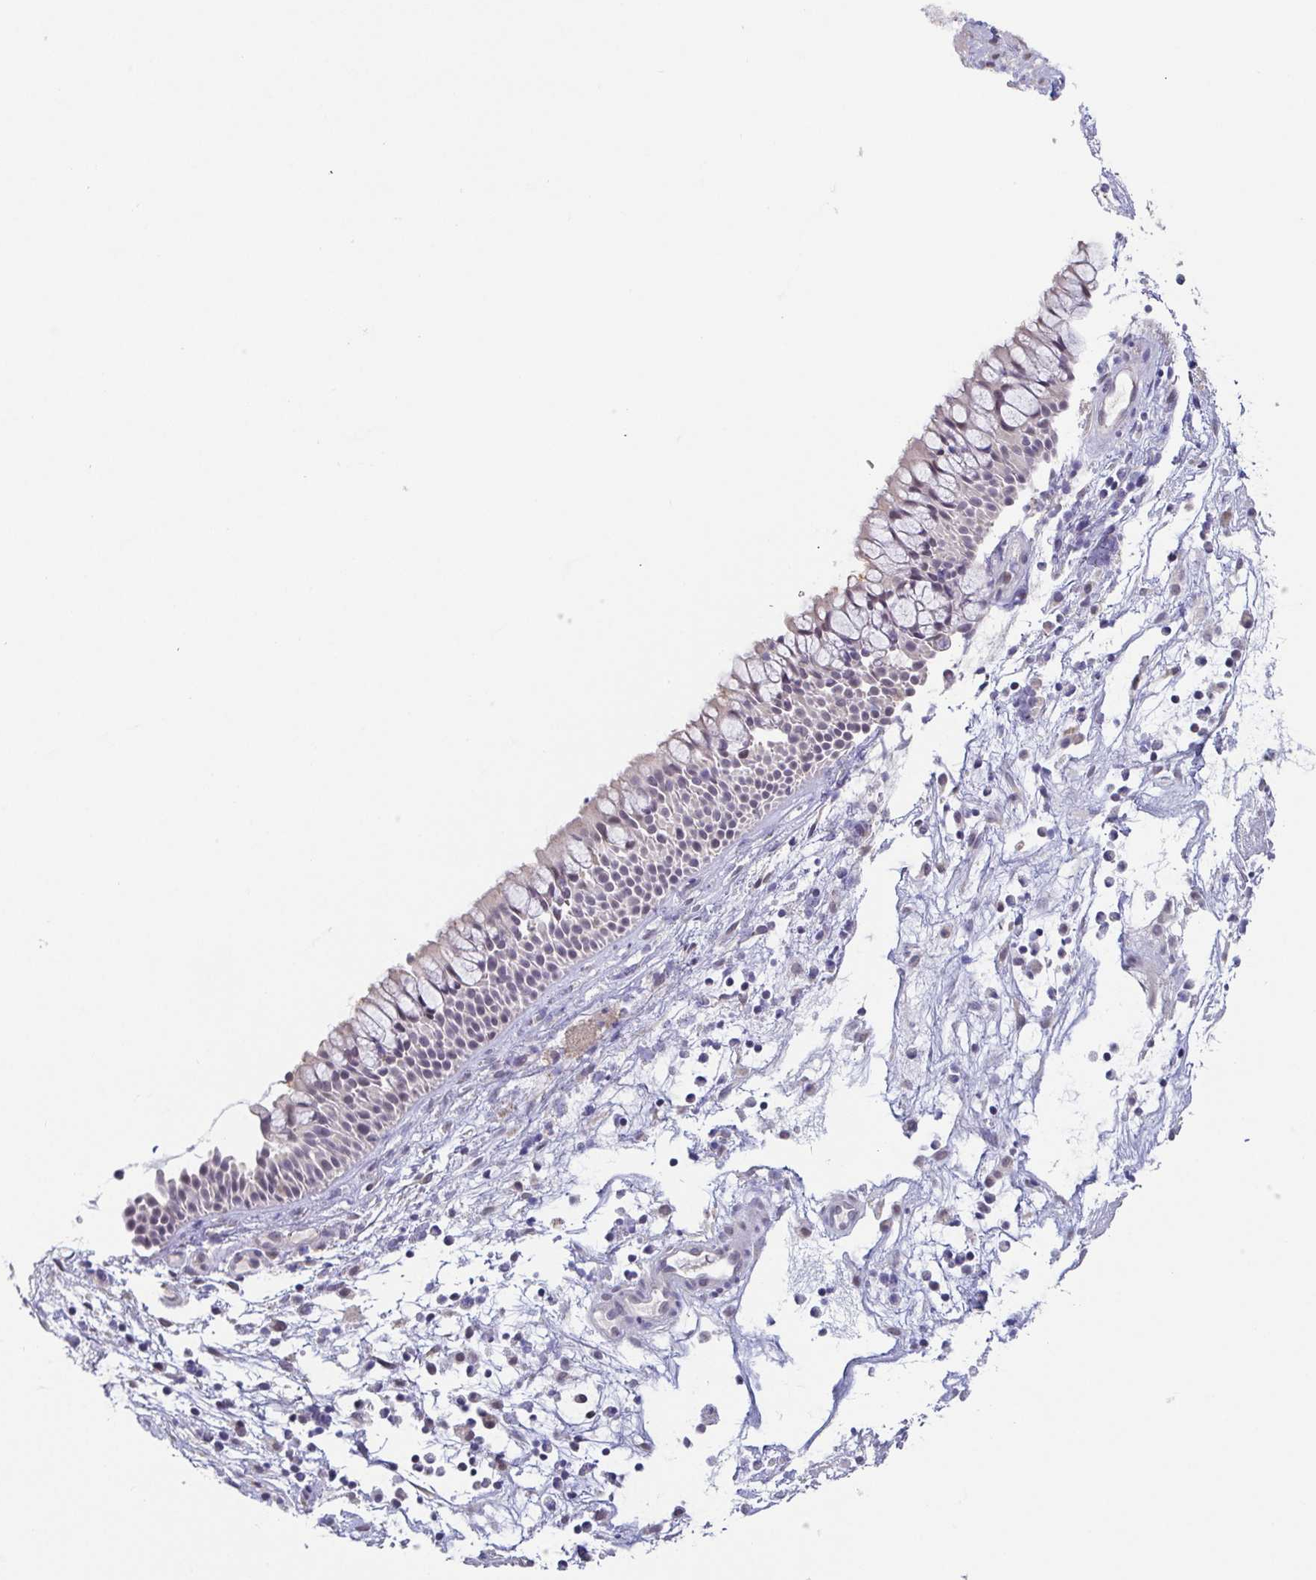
{"staining": {"intensity": "weak", "quantity": "25%-75%", "location": "nuclear"}, "tissue": "nasopharynx", "cell_type": "Respiratory epithelial cells", "image_type": "normal", "snomed": [{"axis": "morphology", "description": "Normal tissue, NOS"}, {"axis": "topography", "description": "Nasopharynx"}], "caption": "DAB (3,3'-diaminobenzidine) immunohistochemical staining of normal human nasopharynx exhibits weak nuclear protein staining in approximately 25%-75% of respiratory epithelial cells. The protein is shown in brown color, while the nuclei are stained blue.", "gene": "NEFH", "patient": {"sex": "male", "age": 56}}